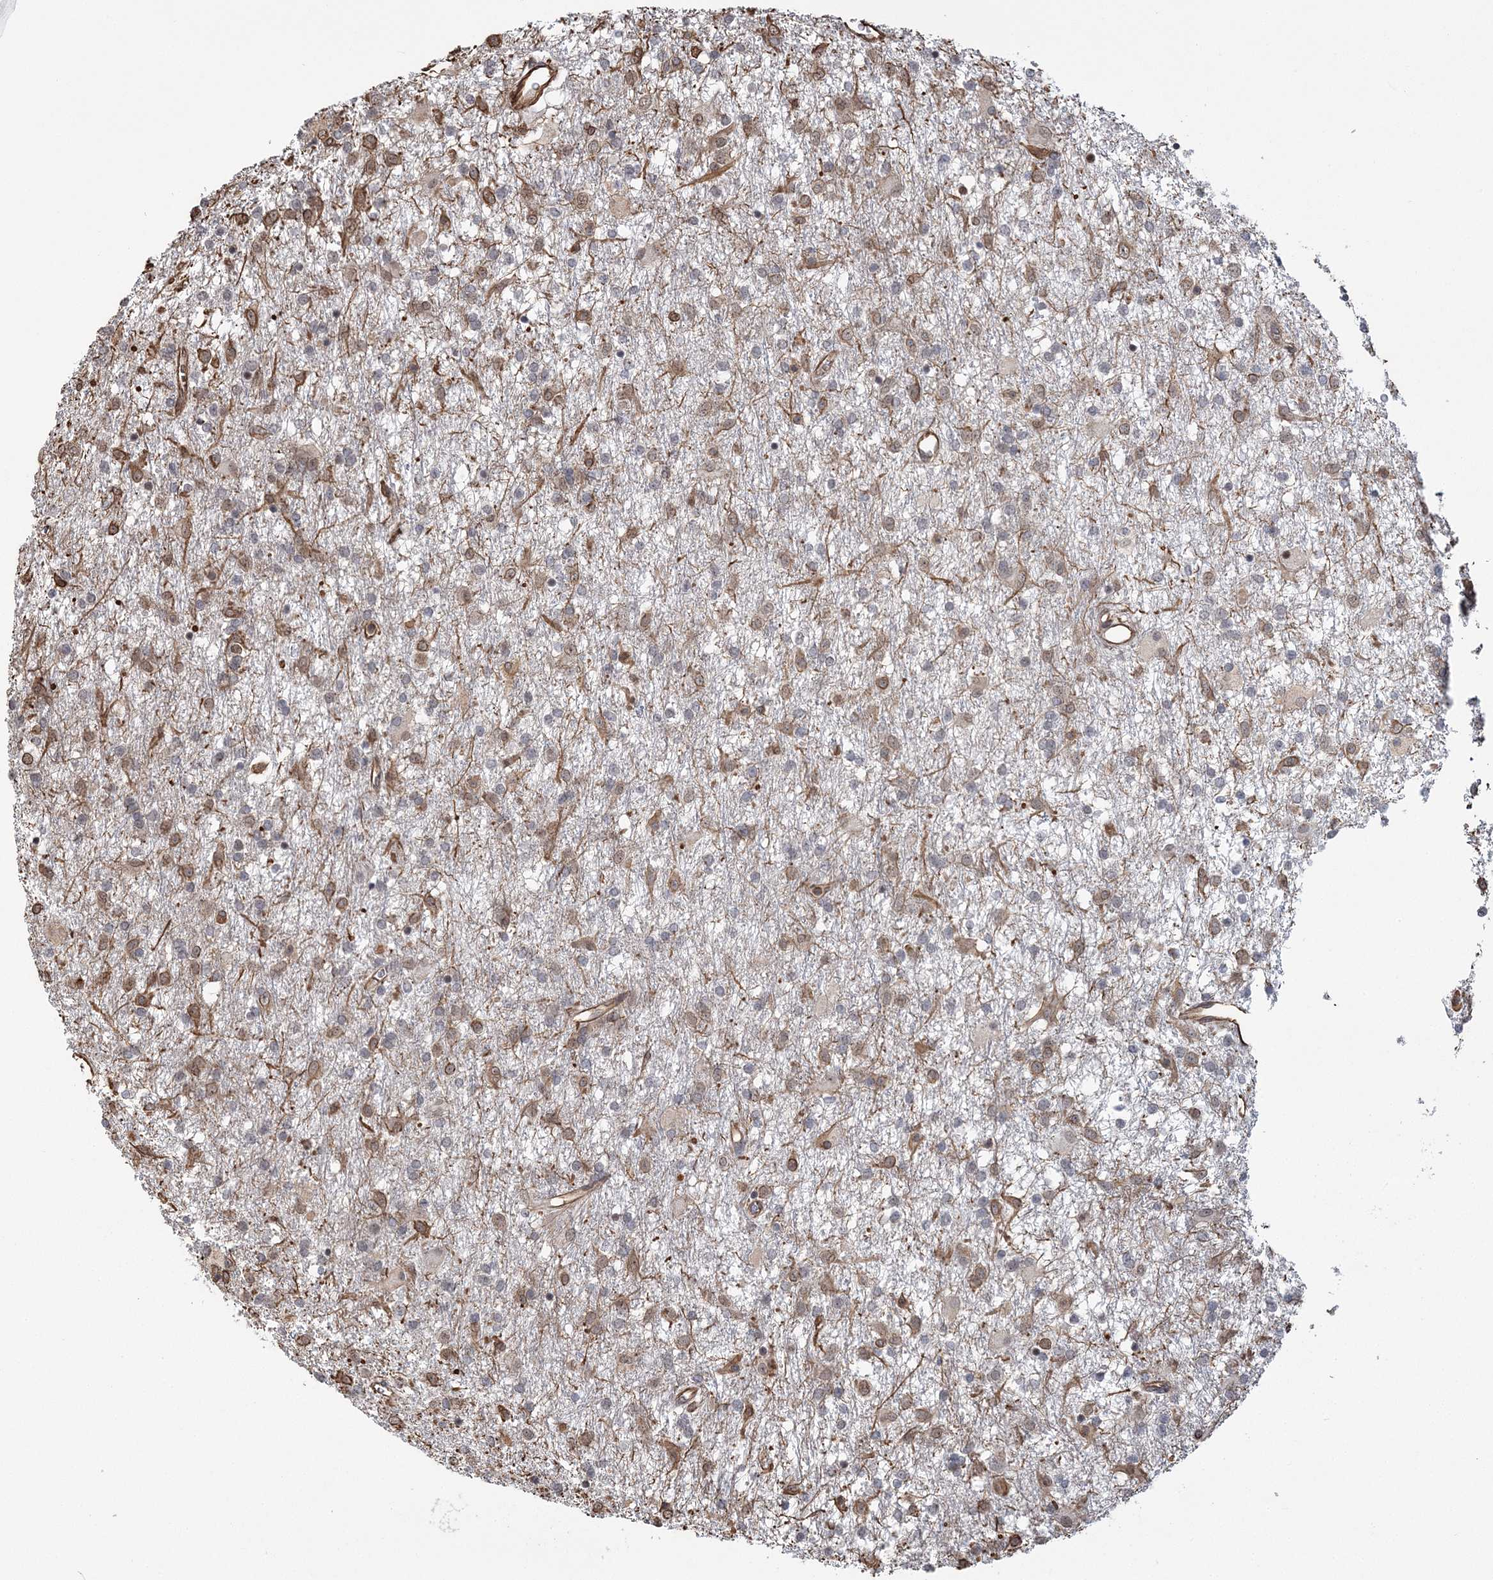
{"staining": {"intensity": "moderate", "quantity": ">75%", "location": "nuclear"}, "tissue": "glioma", "cell_type": "Tumor cells", "image_type": "cancer", "snomed": [{"axis": "morphology", "description": "Glioma, malignant, Low grade"}, {"axis": "topography", "description": "Brain"}], "caption": "This is an image of immunohistochemistry staining of low-grade glioma (malignant), which shows moderate staining in the nuclear of tumor cells.", "gene": "ATP11B", "patient": {"sex": "male", "age": 65}}